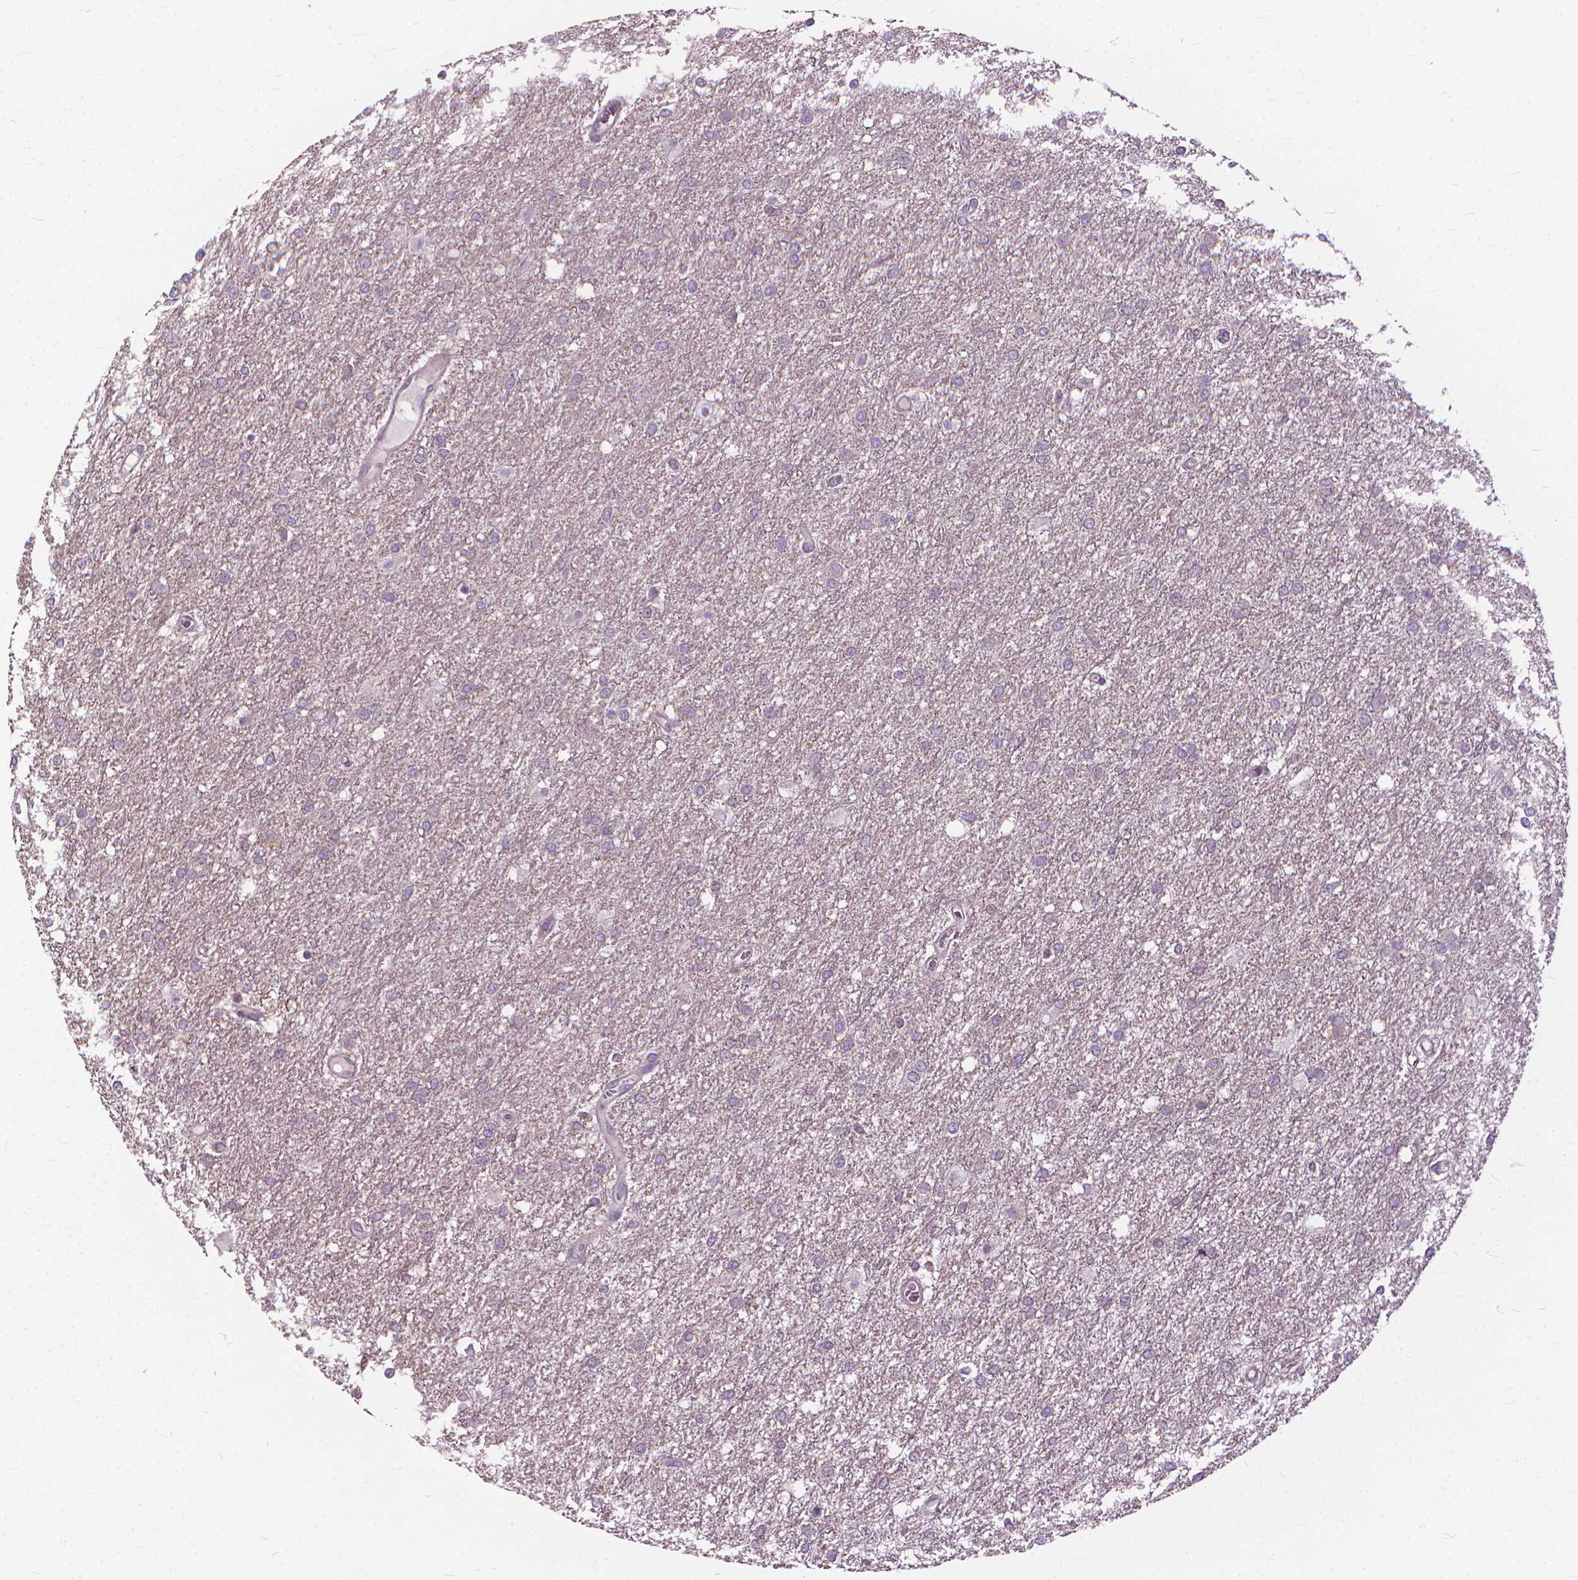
{"staining": {"intensity": "negative", "quantity": "none", "location": "none"}, "tissue": "glioma", "cell_type": "Tumor cells", "image_type": "cancer", "snomed": [{"axis": "morphology", "description": "Glioma, malignant, High grade"}, {"axis": "topography", "description": "Brain"}], "caption": "Immunohistochemistry of glioma shows no expression in tumor cells.", "gene": "NUDT1", "patient": {"sex": "female", "age": 61}}